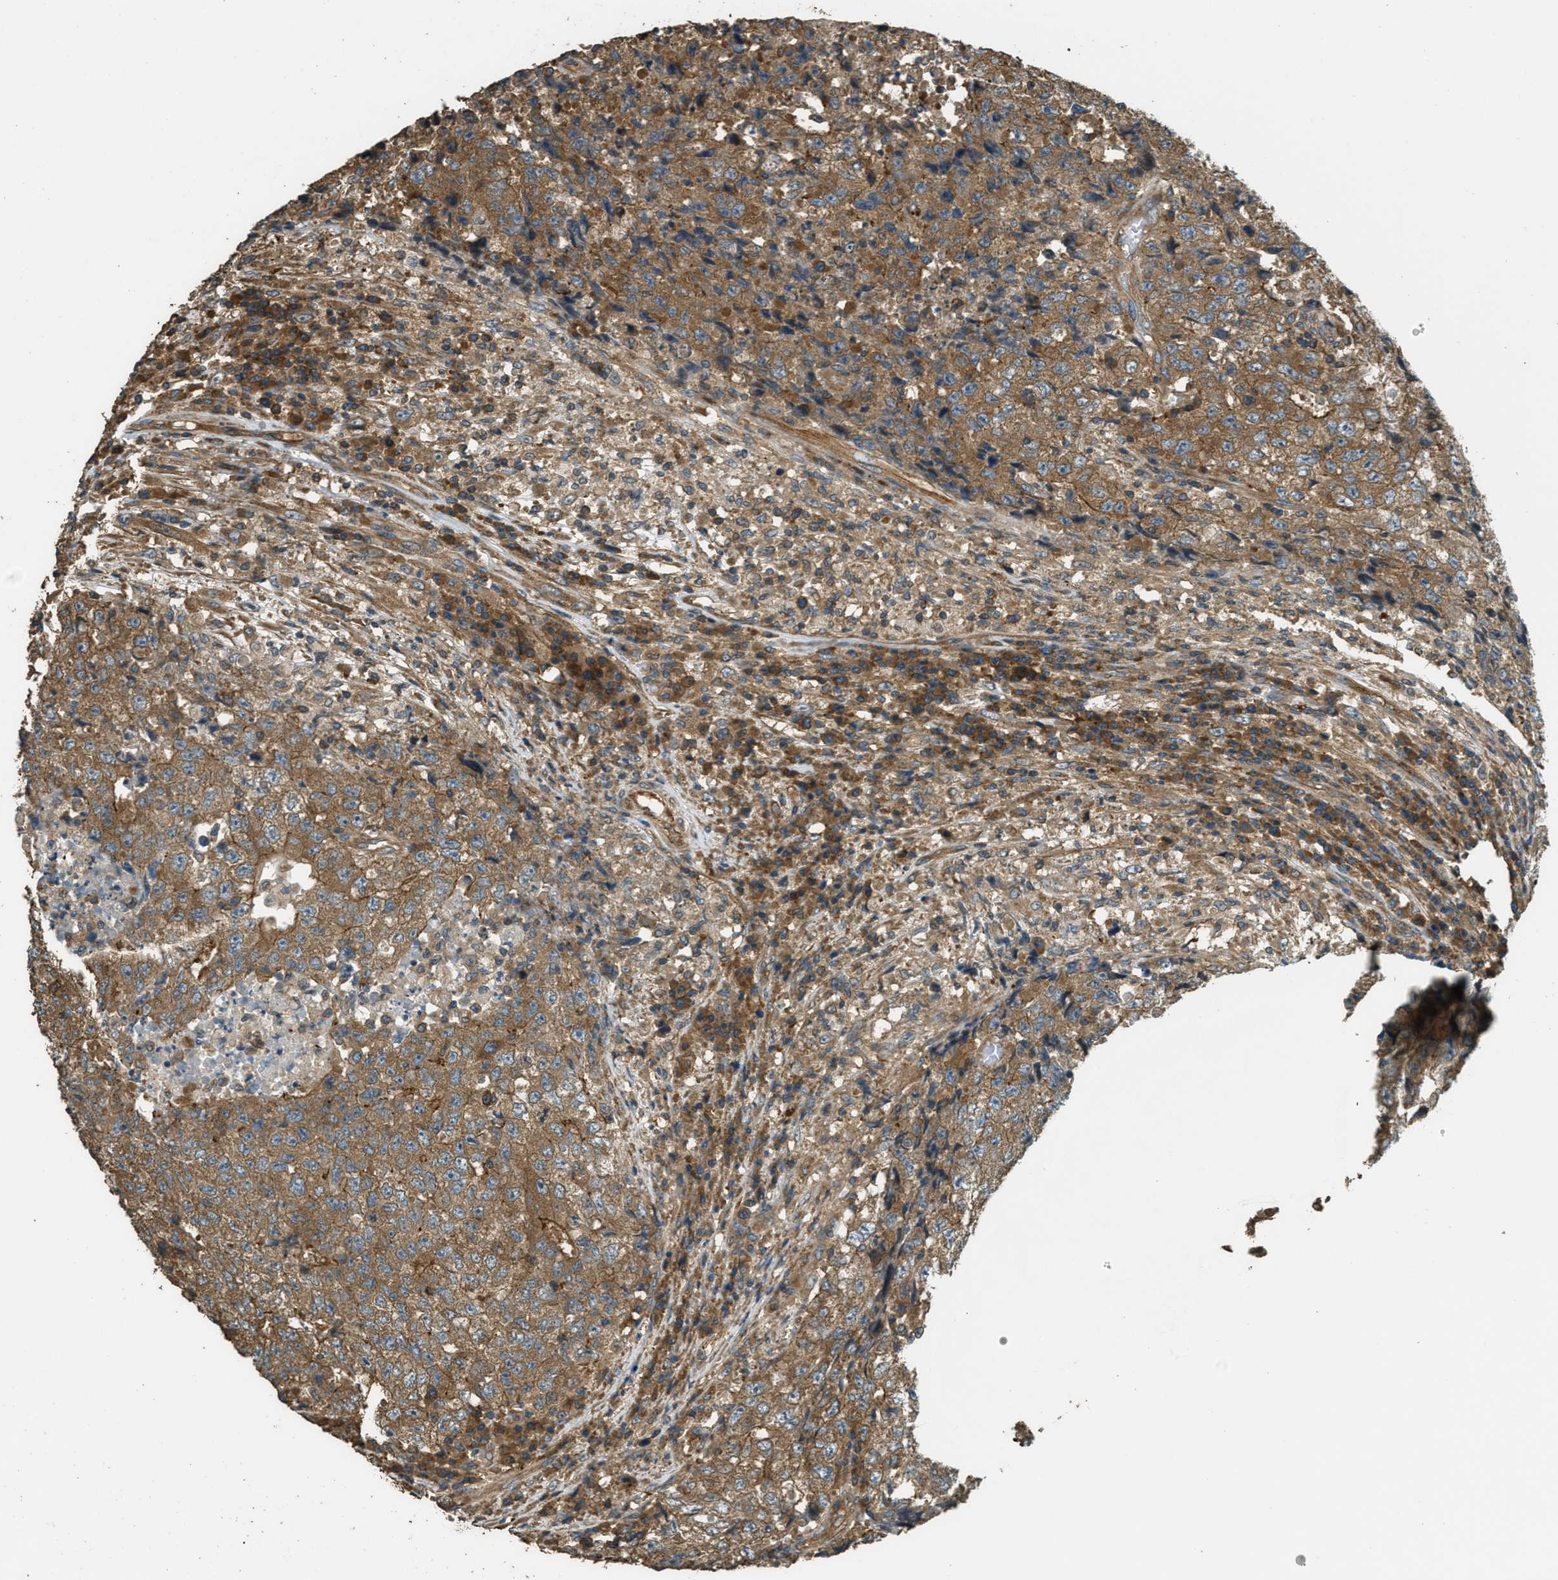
{"staining": {"intensity": "moderate", "quantity": ">75%", "location": "cytoplasmic/membranous"}, "tissue": "testis cancer", "cell_type": "Tumor cells", "image_type": "cancer", "snomed": [{"axis": "morphology", "description": "Necrosis, NOS"}, {"axis": "morphology", "description": "Carcinoma, Embryonal, NOS"}, {"axis": "topography", "description": "Testis"}], "caption": "DAB (3,3'-diaminobenzidine) immunohistochemical staining of testis cancer exhibits moderate cytoplasmic/membranous protein expression in about >75% of tumor cells.", "gene": "MARS1", "patient": {"sex": "male", "age": 19}}